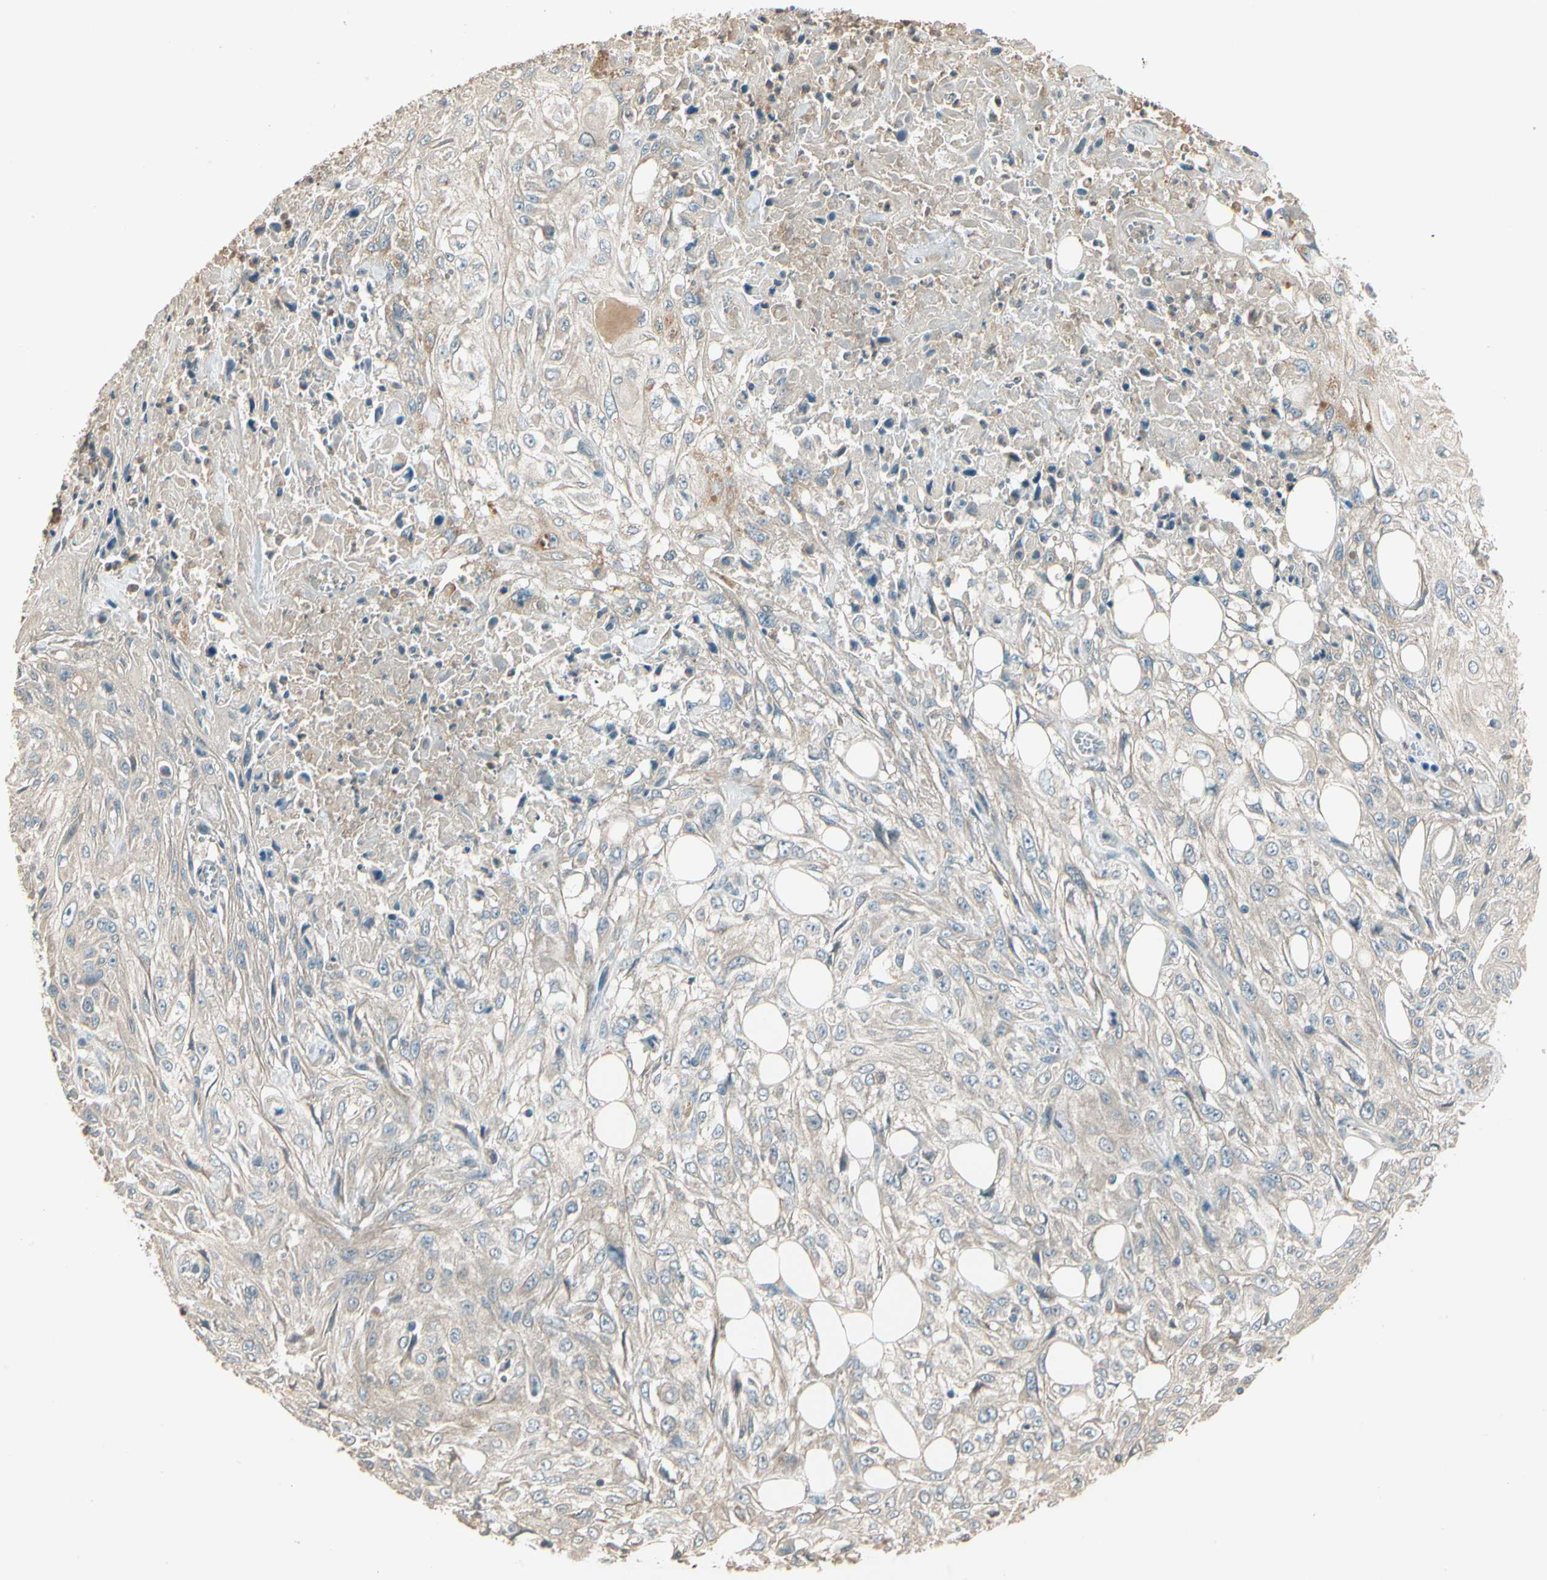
{"staining": {"intensity": "weak", "quantity": ">75%", "location": "cytoplasmic/membranous"}, "tissue": "skin cancer", "cell_type": "Tumor cells", "image_type": "cancer", "snomed": [{"axis": "morphology", "description": "Squamous cell carcinoma, NOS"}, {"axis": "morphology", "description": "Squamous cell carcinoma, metastatic, NOS"}, {"axis": "topography", "description": "Skin"}, {"axis": "topography", "description": "Lymph node"}], "caption": "Metastatic squamous cell carcinoma (skin) was stained to show a protein in brown. There is low levels of weak cytoplasmic/membranous expression in about >75% of tumor cells.", "gene": "TNFRSF21", "patient": {"sex": "male", "age": 75}}